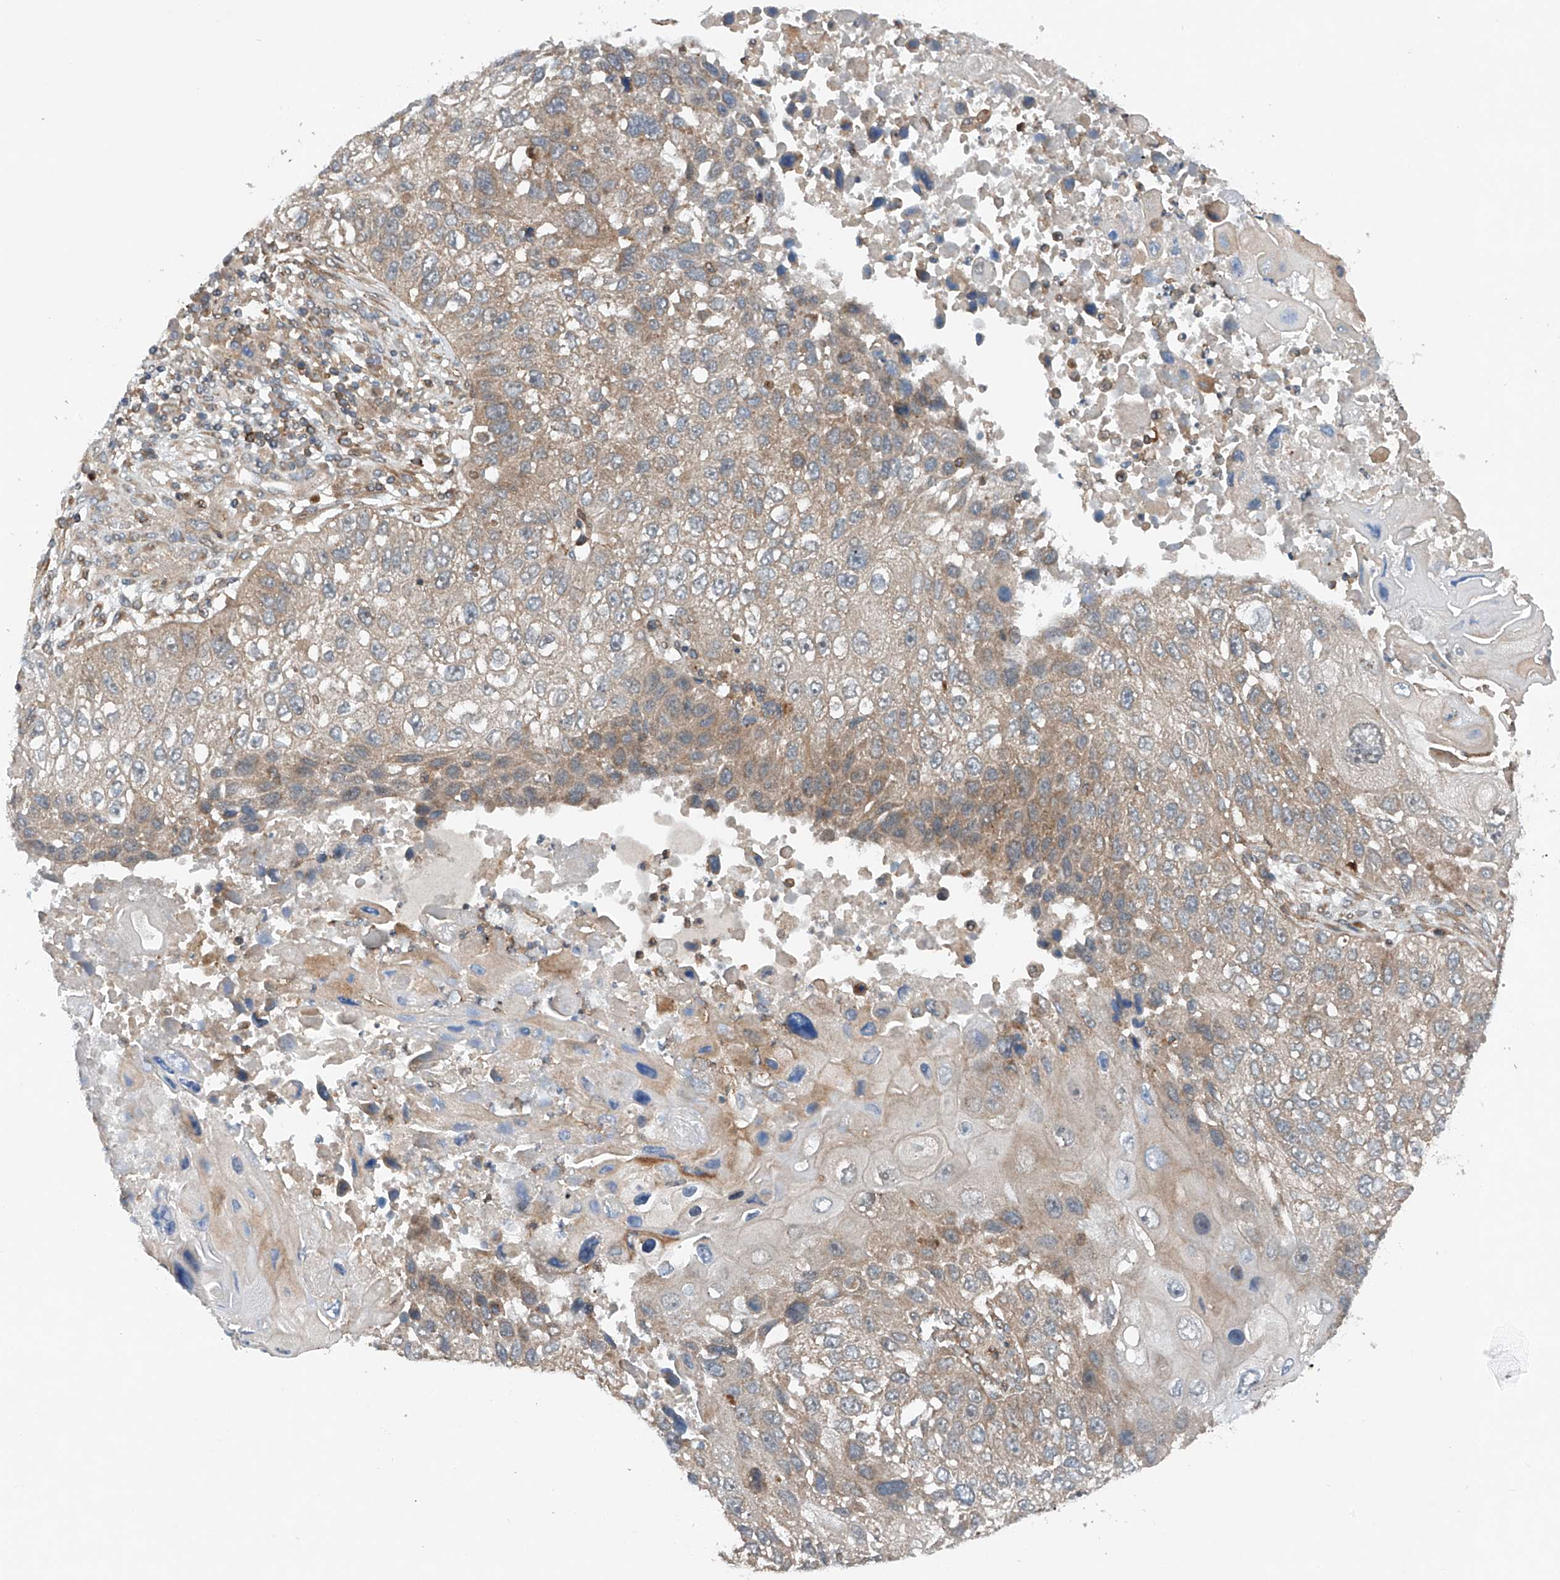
{"staining": {"intensity": "moderate", "quantity": "<25%", "location": "cytoplasmic/membranous"}, "tissue": "lung cancer", "cell_type": "Tumor cells", "image_type": "cancer", "snomed": [{"axis": "morphology", "description": "Squamous cell carcinoma, NOS"}, {"axis": "topography", "description": "Lung"}], "caption": "Squamous cell carcinoma (lung) was stained to show a protein in brown. There is low levels of moderate cytoplasmic/membranous positivity in about <25% of tumor cells.", "gene": "CEP85L", "patient": {"sex": "male", "age": 61}}